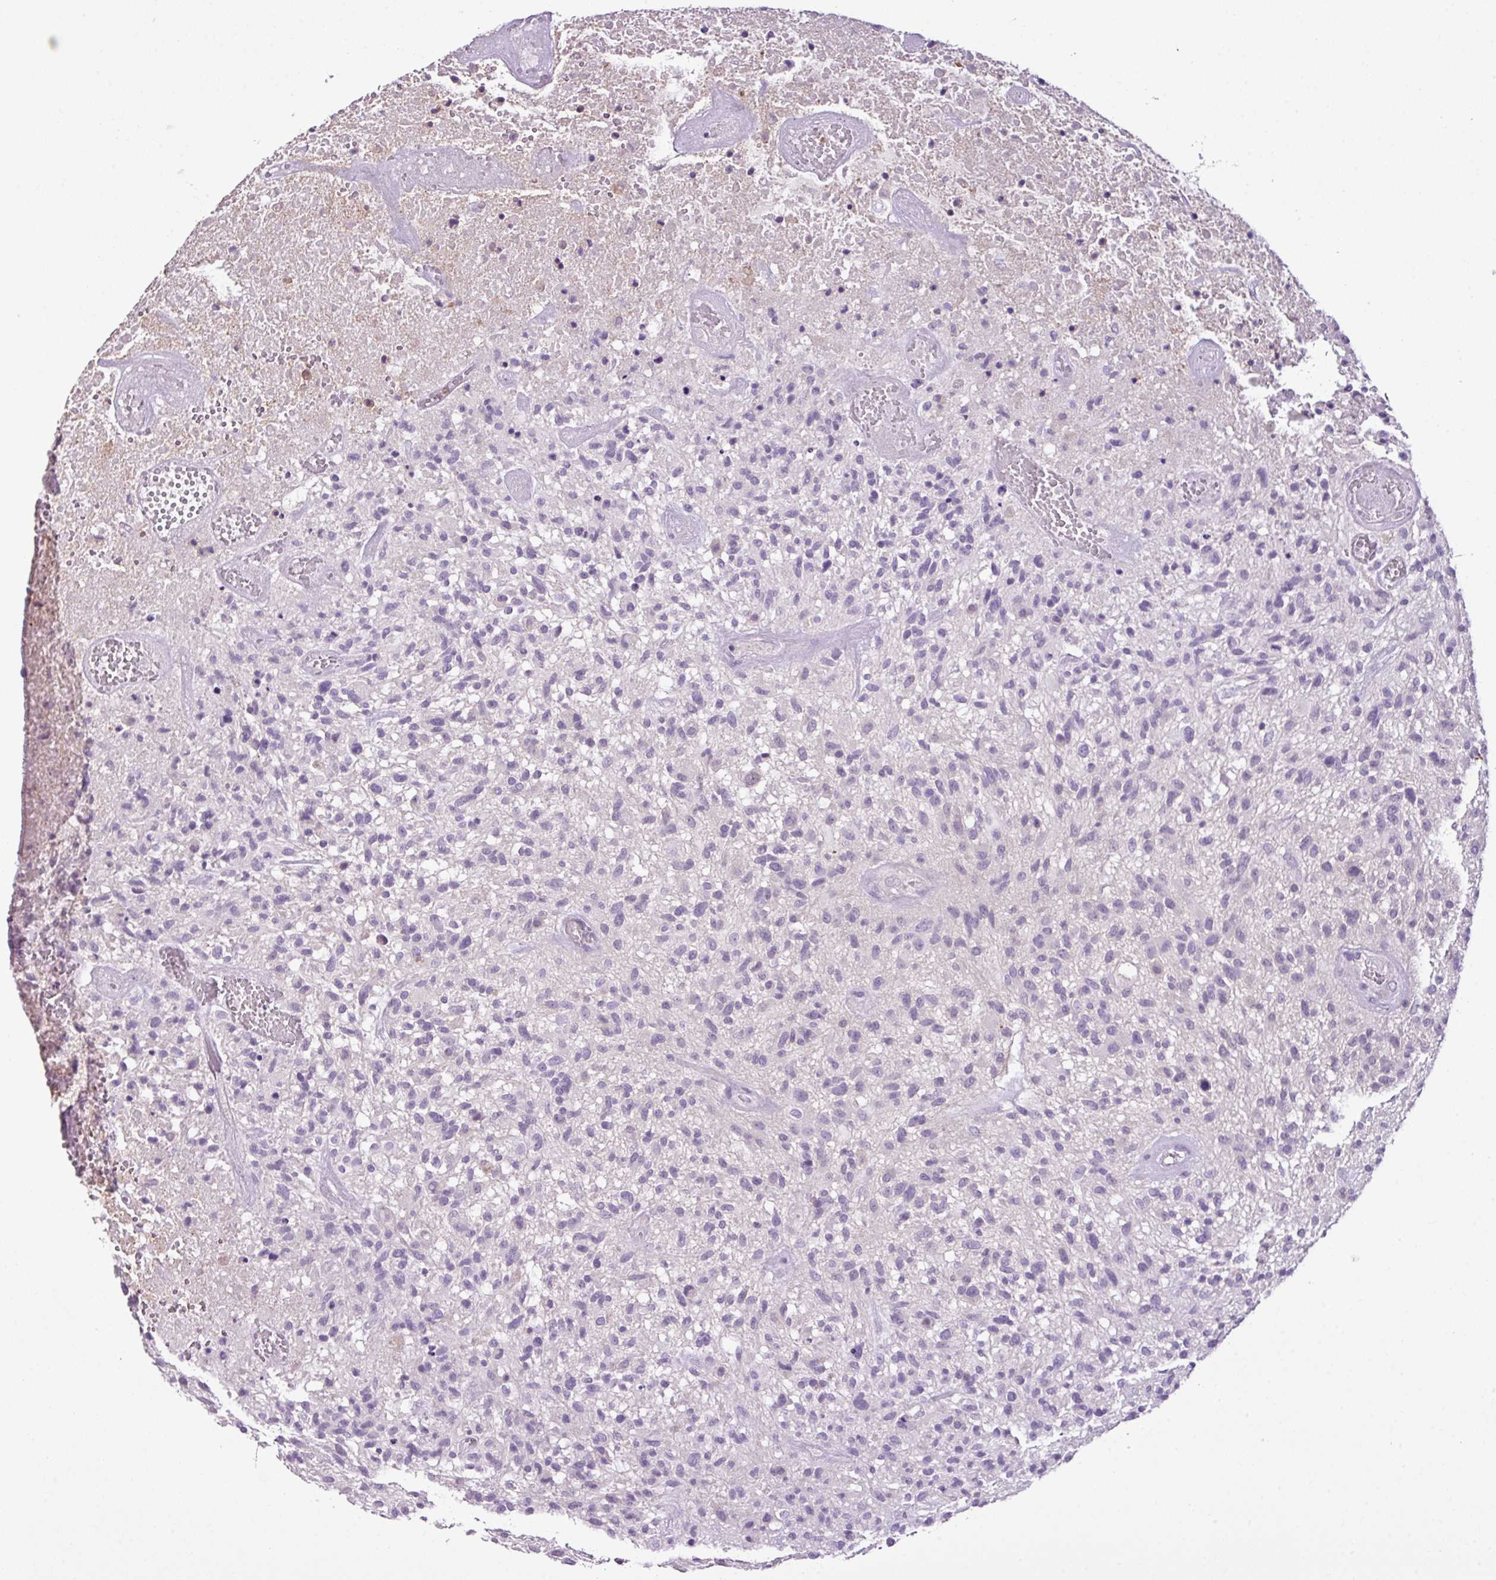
{"staining": {"intensity": "negative", "quantity": "none", "location": "none"}, "tissue": "glioma", "cell_type": "Tumor cells", "image_type": "cancer", "snomed": [{"axis": "morphology", "description": "Glioma, malignant, High grade"}, {"axis": "topography", "description": "Brain"}], "caption": "A photomicrograph of human glioma is negative for staining in tumor cells.", "gene": "HTR3E", "patient": {"sex": "male", "age": 47}}